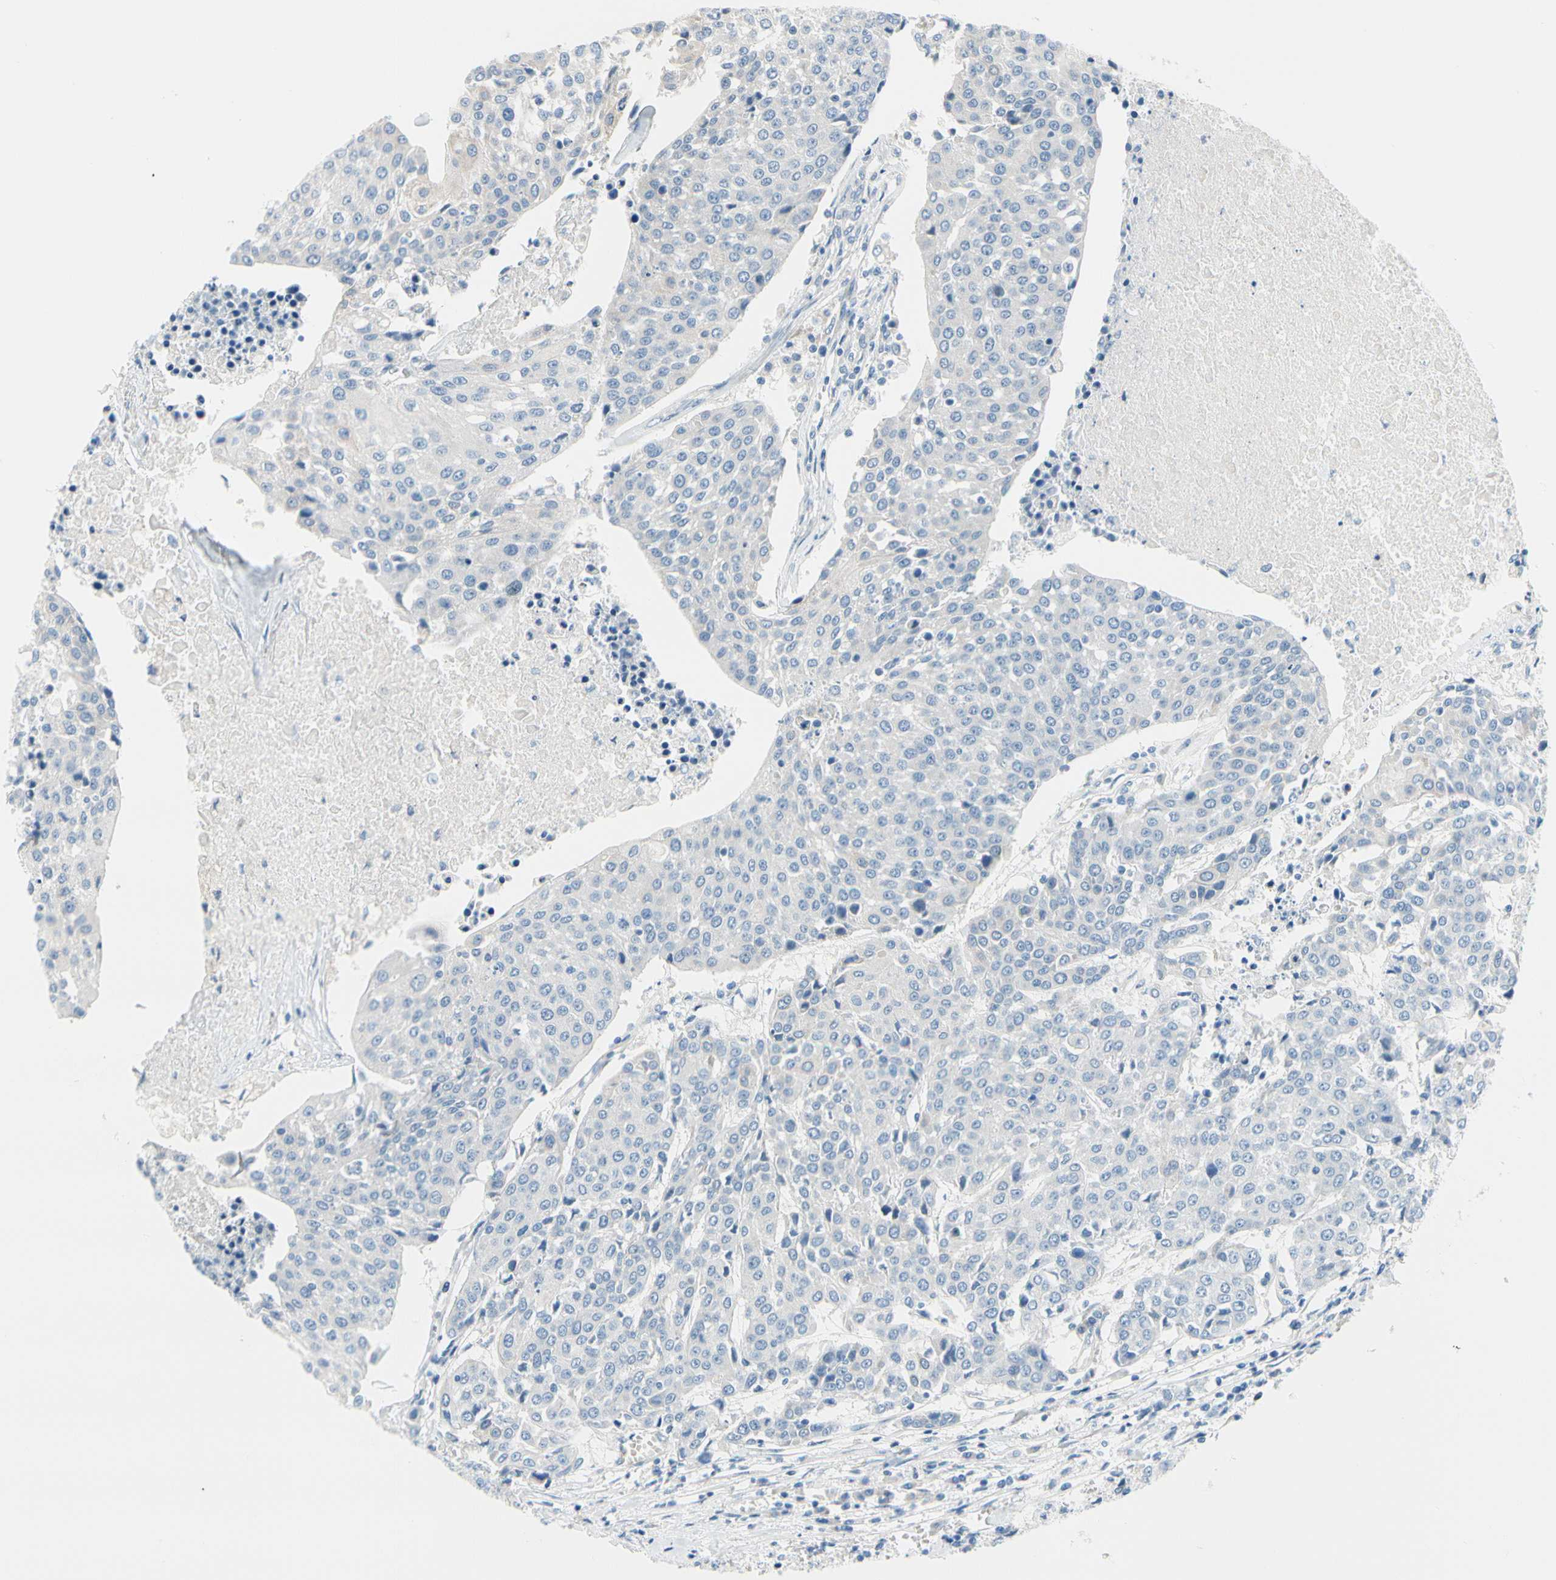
{"staining": {"intensity": "negative", "quantity": "none", "location": "none"}, "tissue": "urothelial cancer", "cell_type": "Tumor cells", "image_type": "cancer", "snomed": [{"axis": "morphology", "description": "Urothelial carcinoma, High grade"}, {"axis": "topography", "description": "Urinary bladder"}], "caption": "A high-resolution image shows immunohistochemistry (IHC) staining of high-grade urothelial carcinoma, which displays no significant expression in tumor cells.", "gene": "FCER2", "patient": {"sex": "female", "age": 85}}